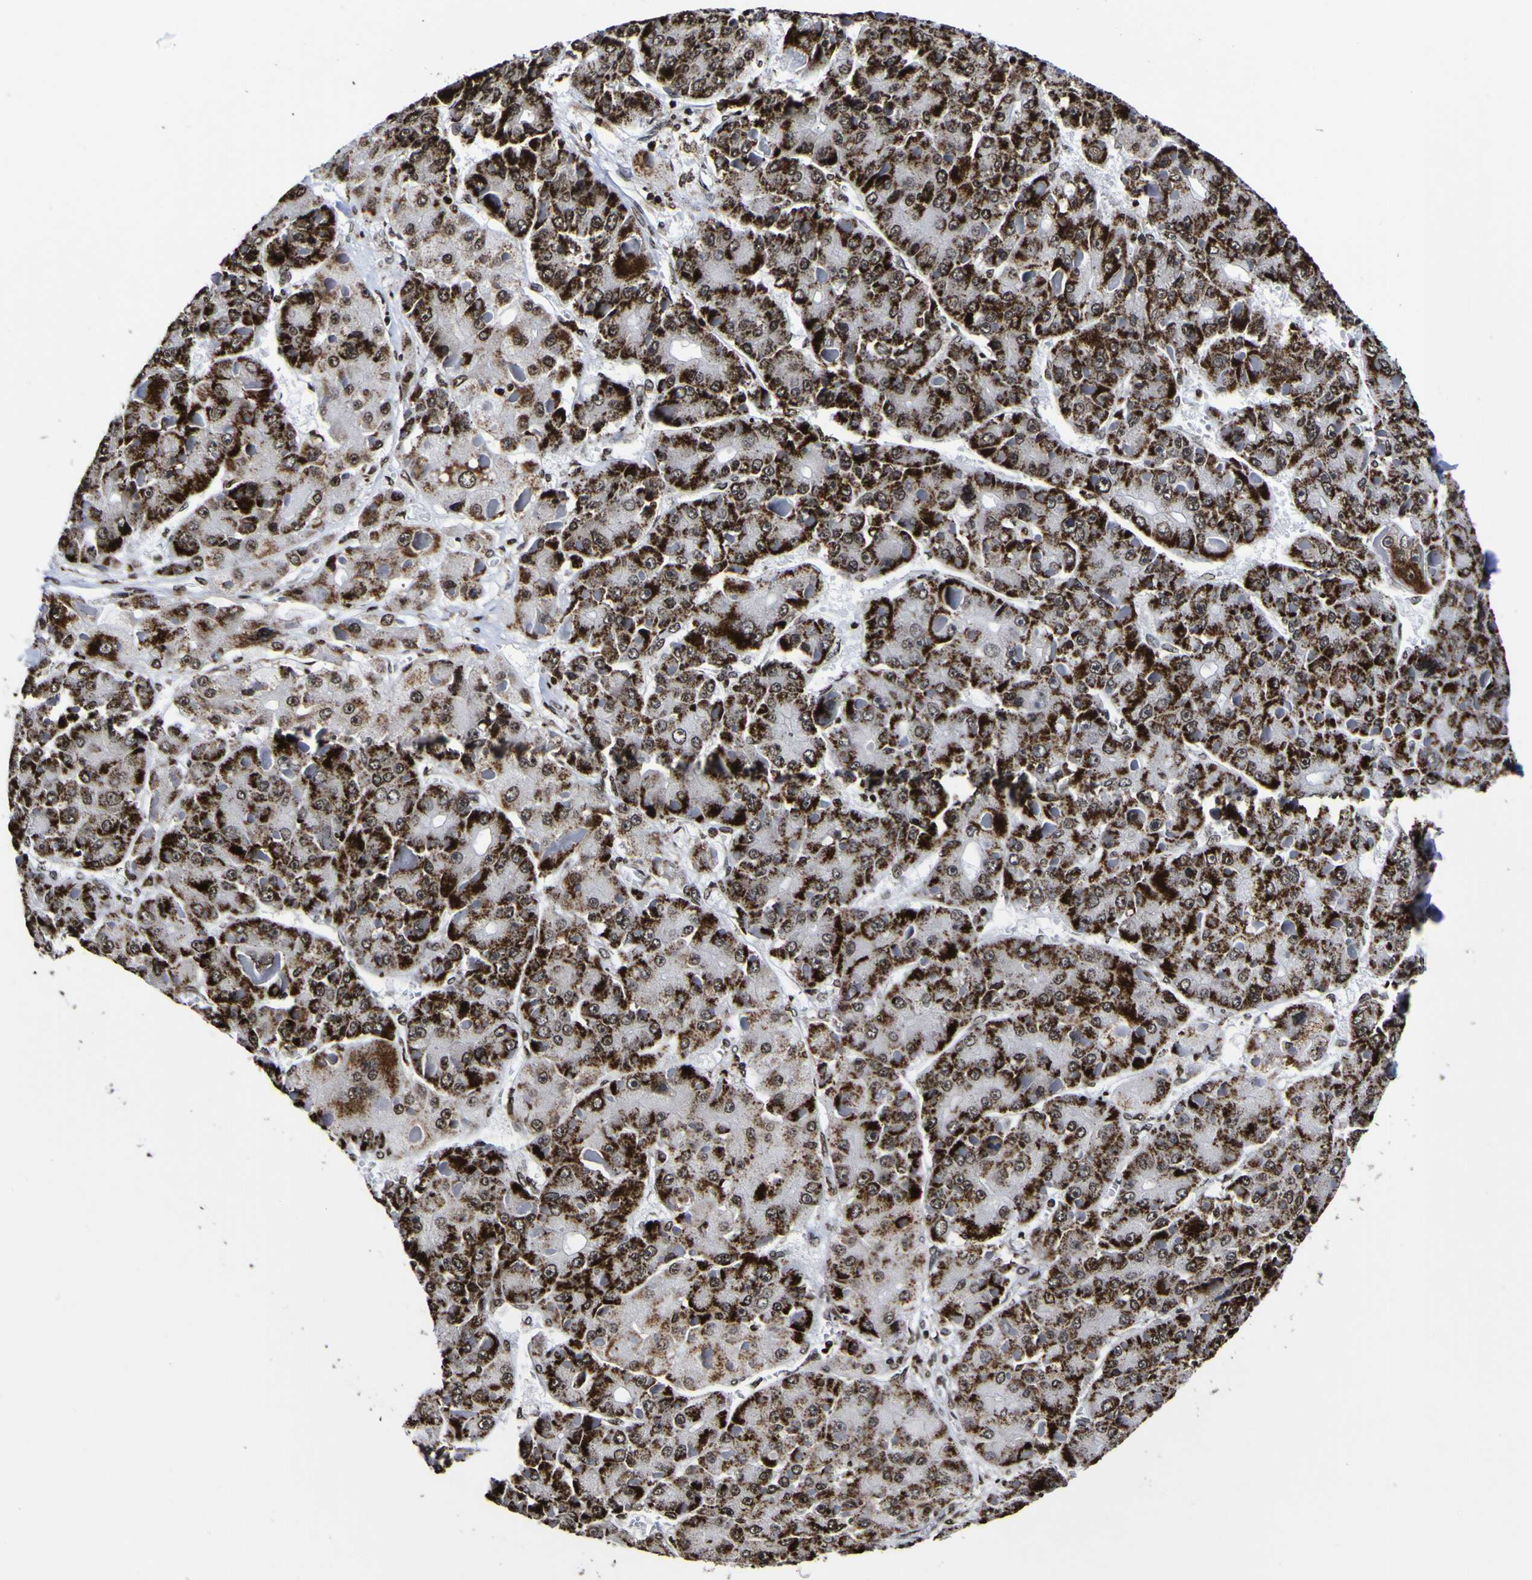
{"staining": {"intensity": "moderate", "quantity": ">75%", "location": "cytoplasmic/membranous,nuclear"}, "tissue": "liver cancer", "cell_type": "Tumor cells", "image_type": "cancer", "snomed": [{"axis": "morphology", "description": "Carcinoma, Hepatocellular, NOS"}, {"axis": "topography", "description": "Liver"}], "caption": "Immunohistochemistry (IHC) of liver cancer (hepatocellular carcinoma) displays medium levels of moderate cytoplasmic/membranous and nuclear positivity in approximately >75% of tumor cells.", "gene": "PIAS1", "patient": {"sex": "female", "age": 73}}